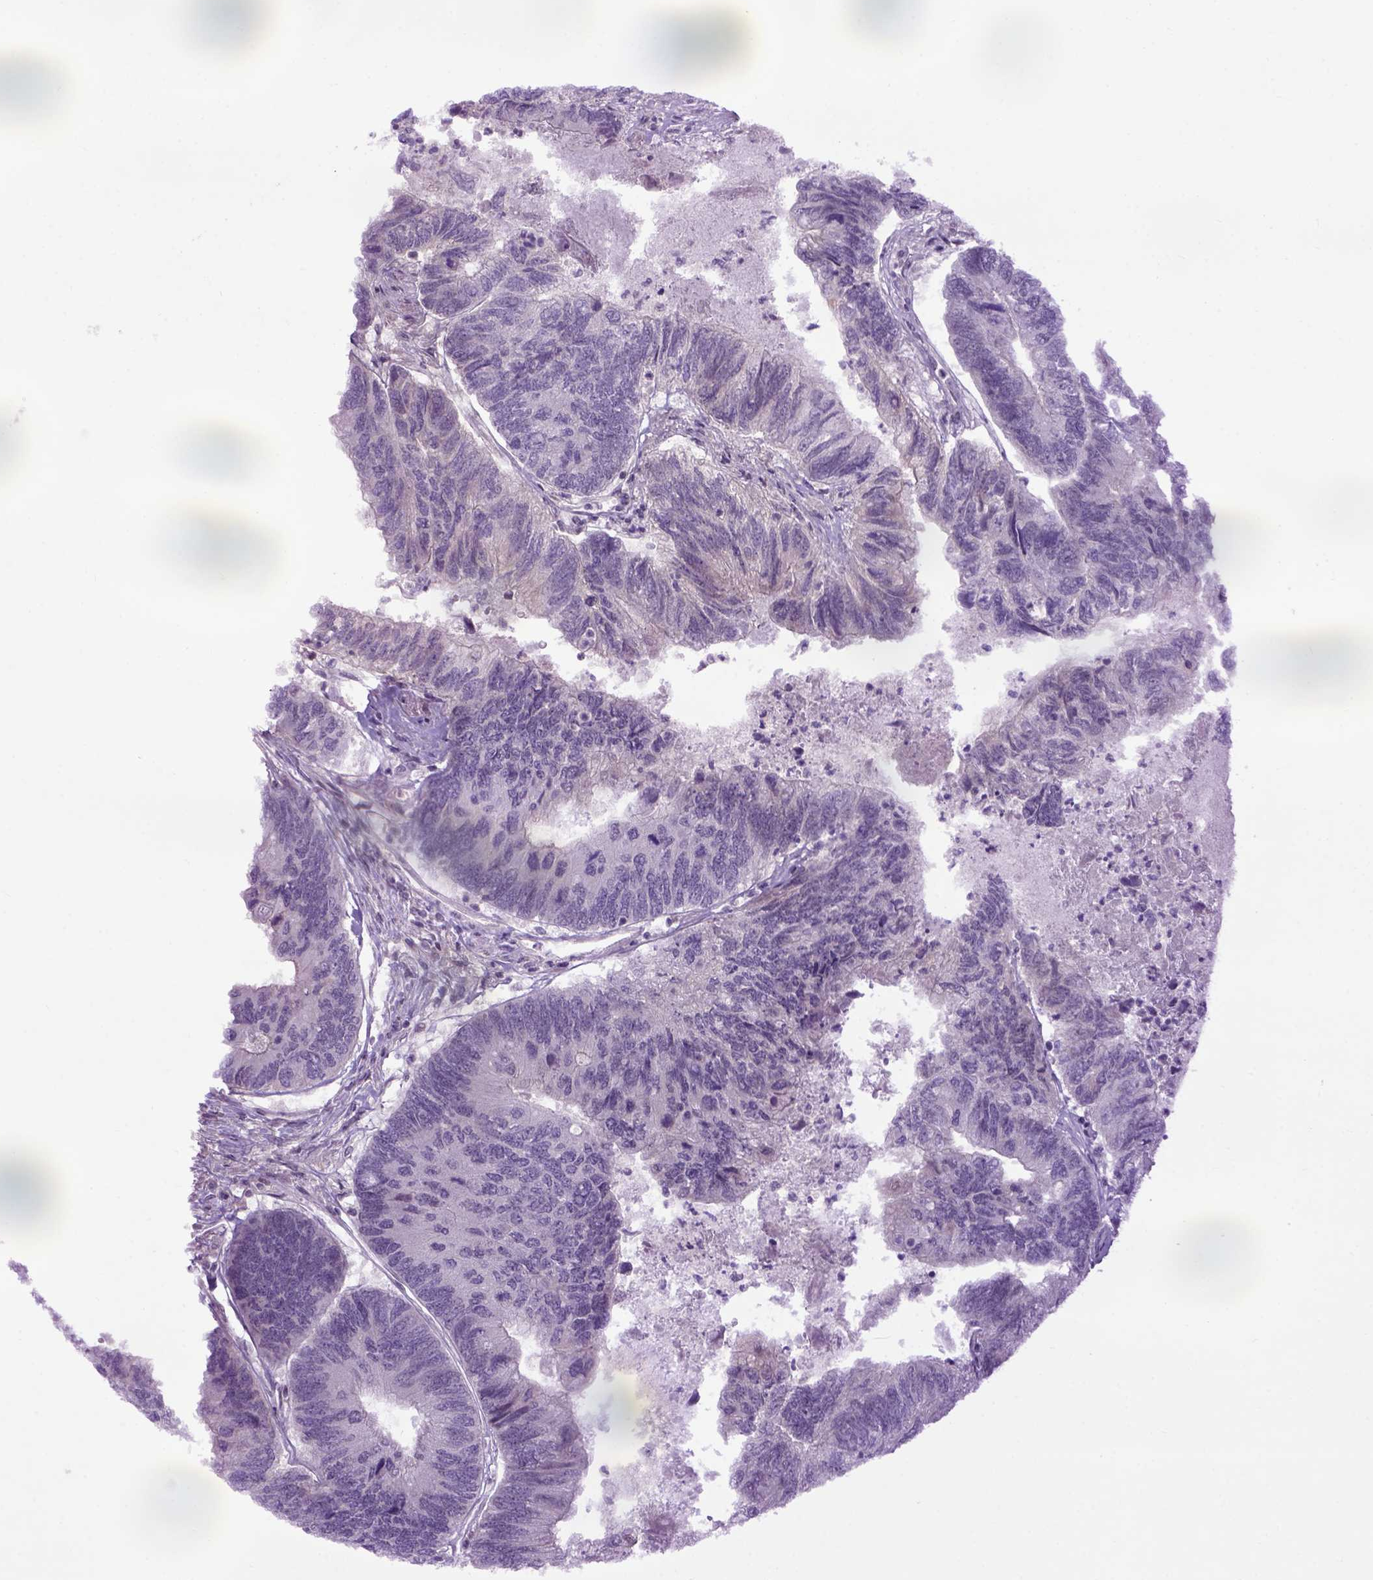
{"staining": {"intensity": "negative", "quantity": "none", "location": "none"}, "tissue": "colorectal cancer", "cell_type": "Tumor cells", "image_type": "cancer", "snomed": [{"axis": "morphology", "description": "Adenocarcinoma, NOS"}, {"axis": "topography", "description": "Colon"}], "caption": "Photomicrograph shows no significant protein expression in tumor cells of adenocarcinoma (colorectal).", "gene": "EMILIN3", "patient": {"sex": "female", "age": 67}}